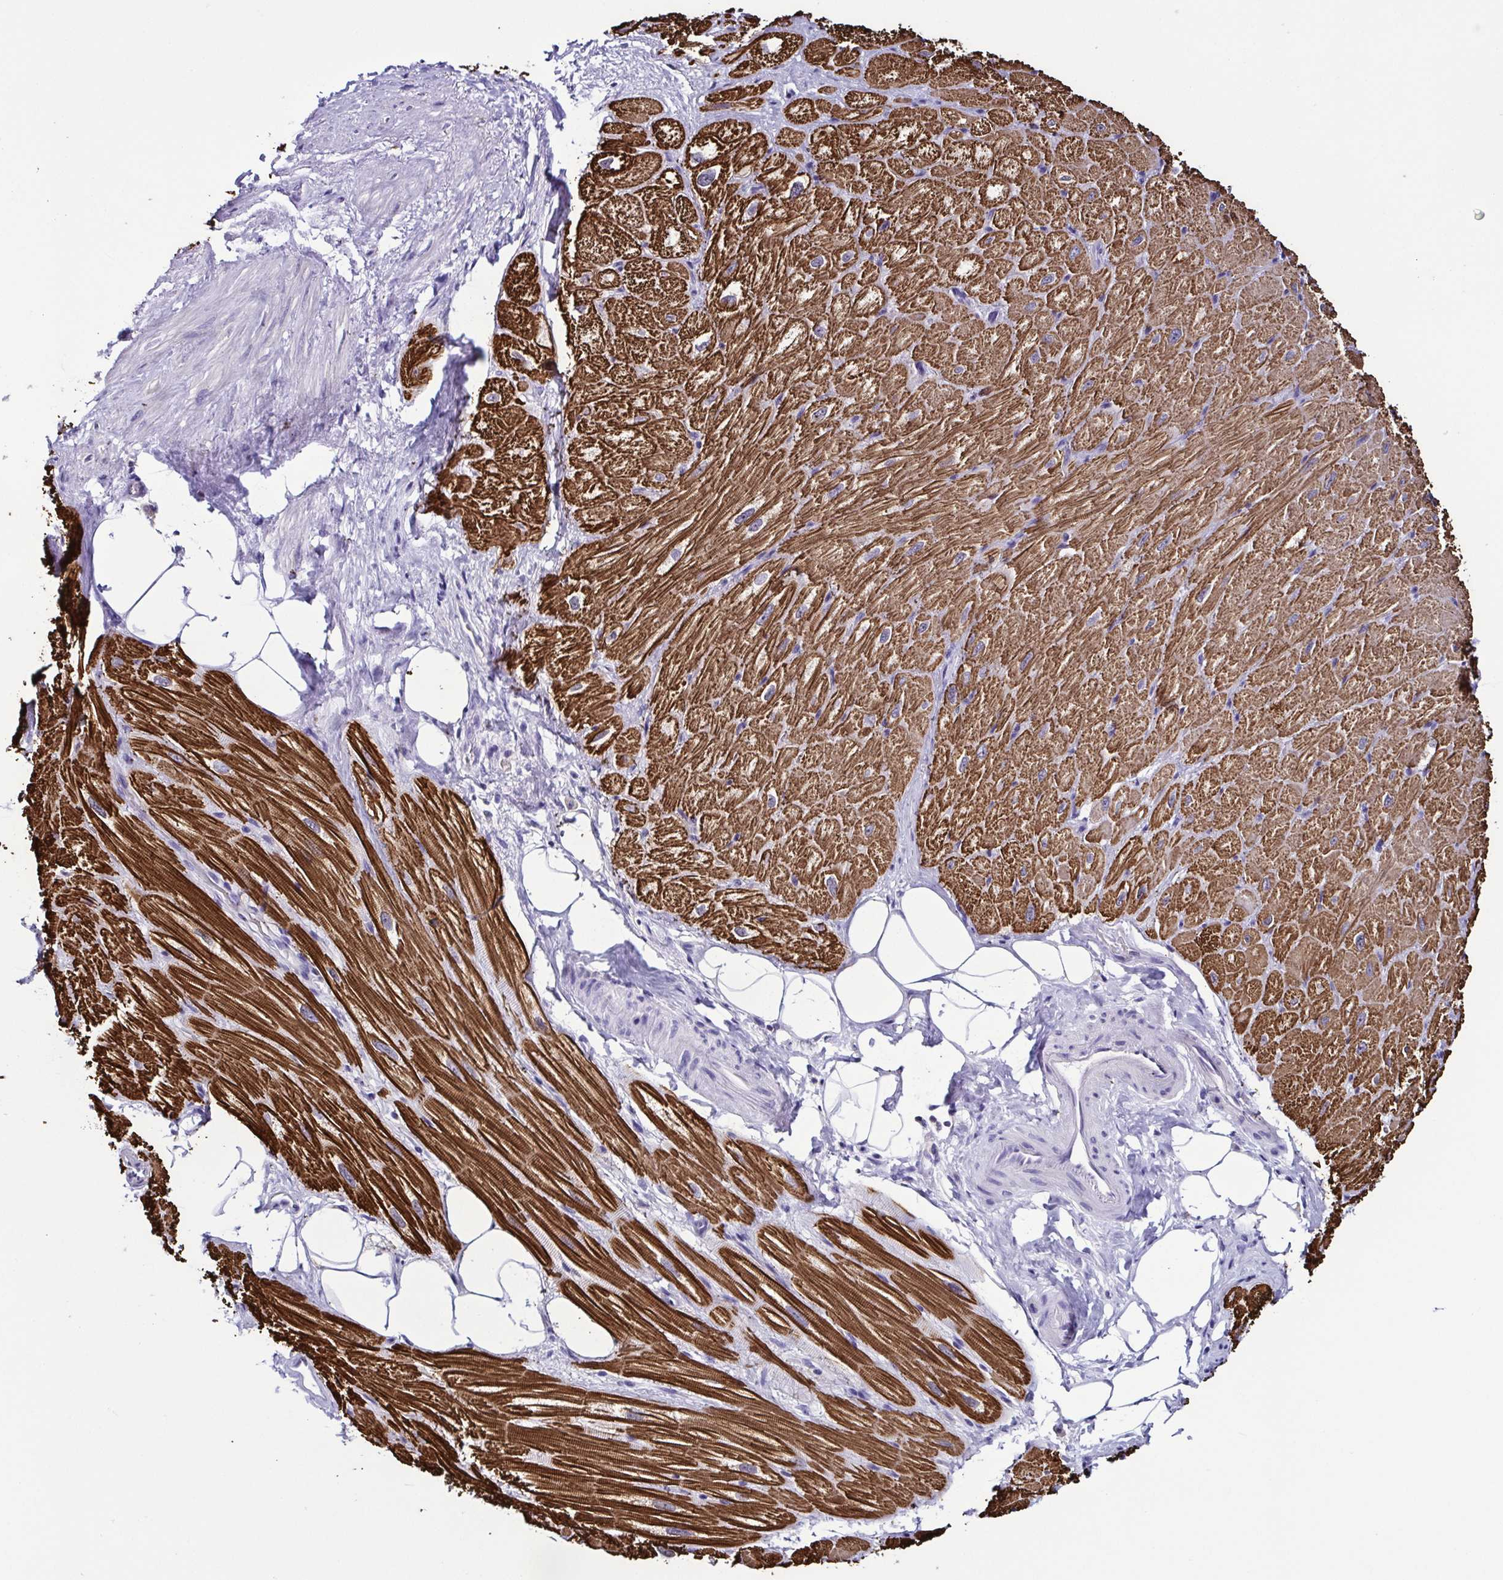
{"staining": {"intensity": "strong", "quantity": ">75%", "location": "cytoplasmic/membranous"}, "tissue": "heart muscle", "cell_type": "Cardiomyocytes", "image_type": "normal", "snomed": [{"axis": "morphology", "description": "Normal tissue, NOS"}, {"axis": "topography", "description": "Heart"}], "caption": "Cardiomyocytes exhibit high levels of strong cytoplasmic/membranous staining in about >75% of cells in normal human heart muscle.", "gene": "TNNT2", "patient": {"sex": "male", "age": 62}}